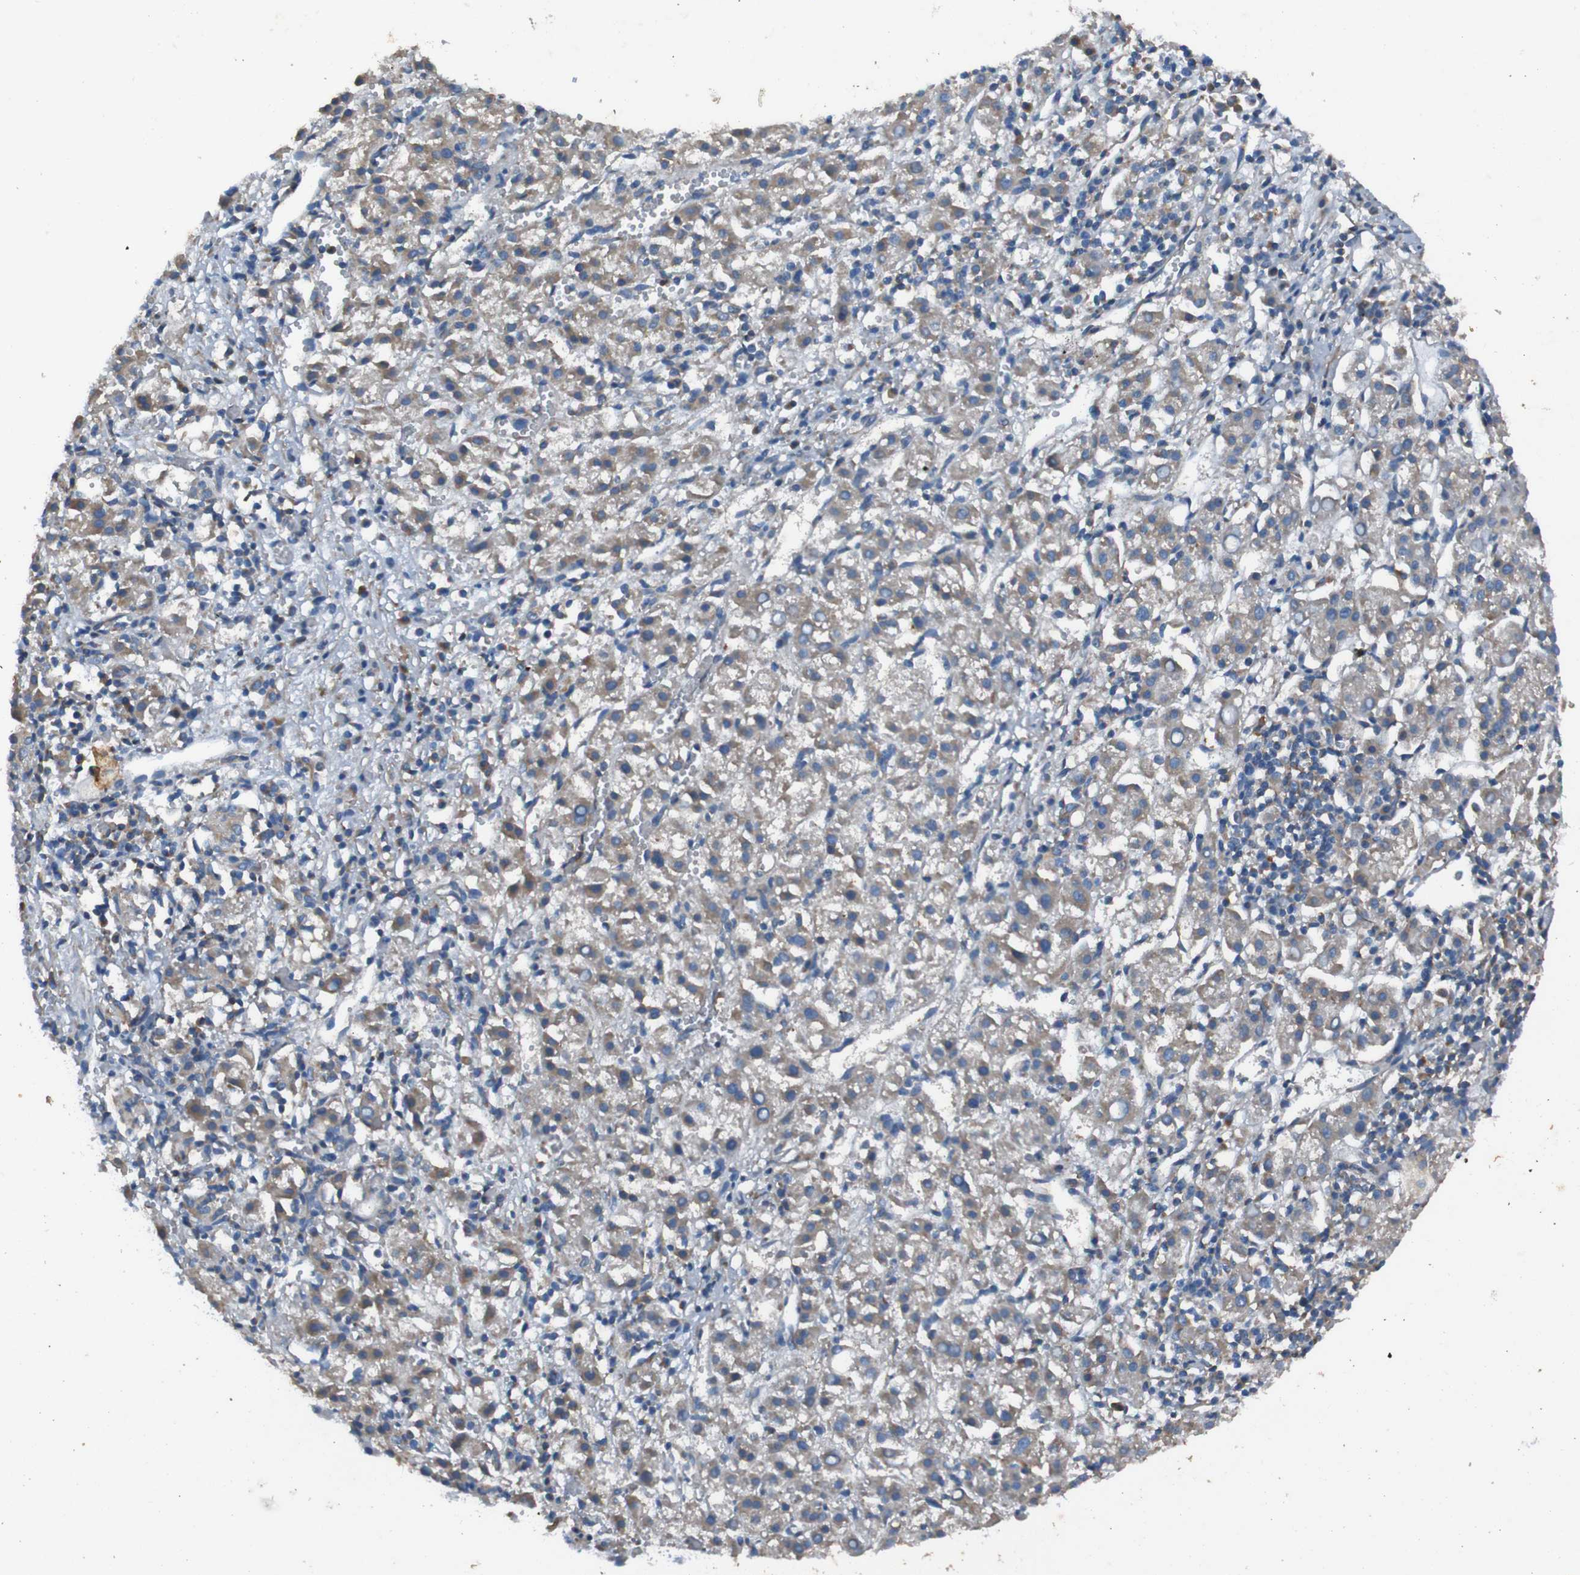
{"staining": {"intensity": "moderate", "quantity": ">75%", "location": "cytoplasmic/membranous"}, "tissue": "liver cancer", "cell_type": "Tumor cells", "image_type": "cancer", "snomed": [{"axis": "morphology", "description": "Carcinoma, Hepatocellular, NOS"}, {"axis": "topography", "description": "Liver"}], "caption": "An image of human liver cancer (hepatocellular carcinoma) stained for a protein exhibits moderate cytoplasmic/membranous brown staining in tumor cells.", "gene": "RAB5B", "patient": {"sex": "female", "age": 58}}